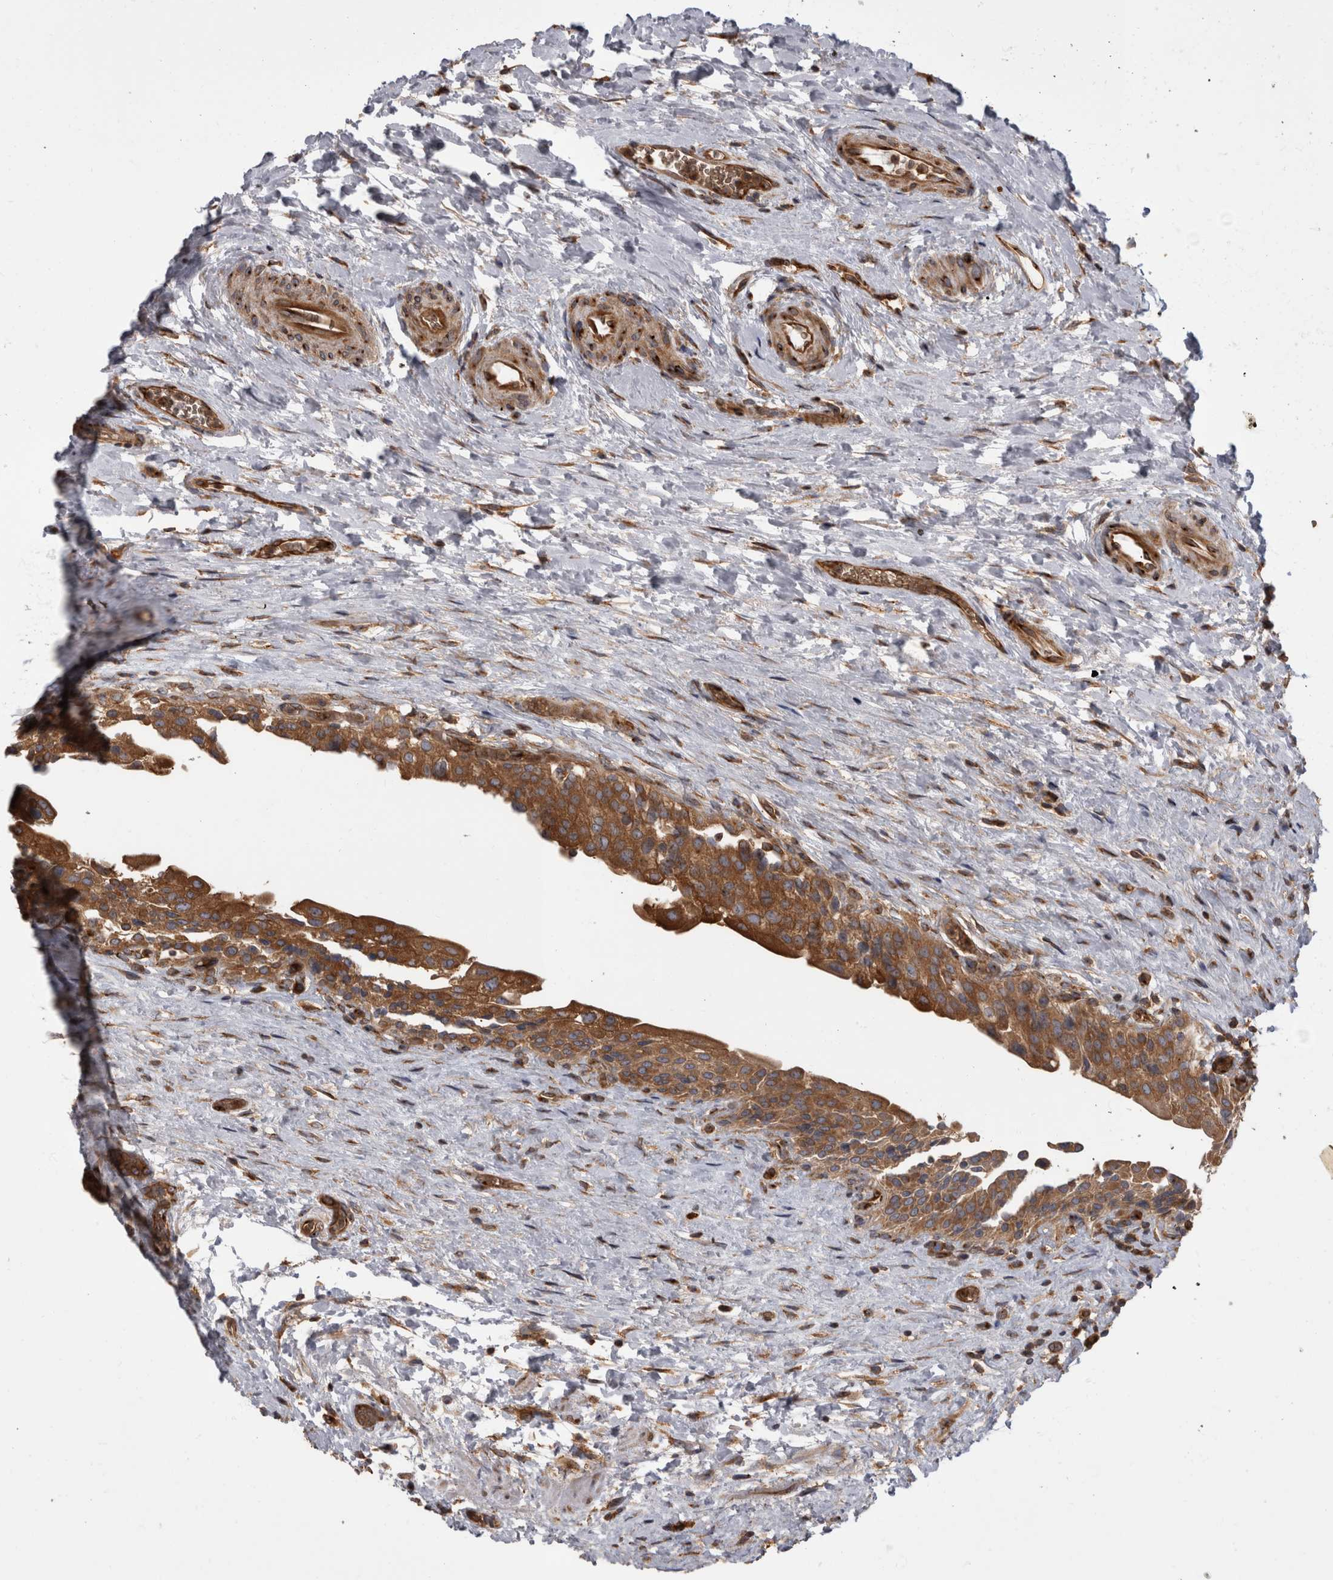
{"staining": {"intensity": "moderate", "quantity": ">75%", "location": "cytoplasmic/membranous"}, "tissue": "urinary bladder", "cell_type": "Urothelial cells", "image_type": "normal", "snomed": [{"axis": "morphology", "description": "Normal tissue, NOS"}, {"axis": "topography", "description": "Urinary bladder"}], "caption": "Immunohistochemical staining of unremarkable urinary bladder exhibits moderate cytoplasmic/membranous protein positivity in about >75% of urothelial cells. (Brightfield microscopy of DAB IHC at high magnification).", "gene": "HOOK3", "patient": {"sex": "male", "age": 74}}